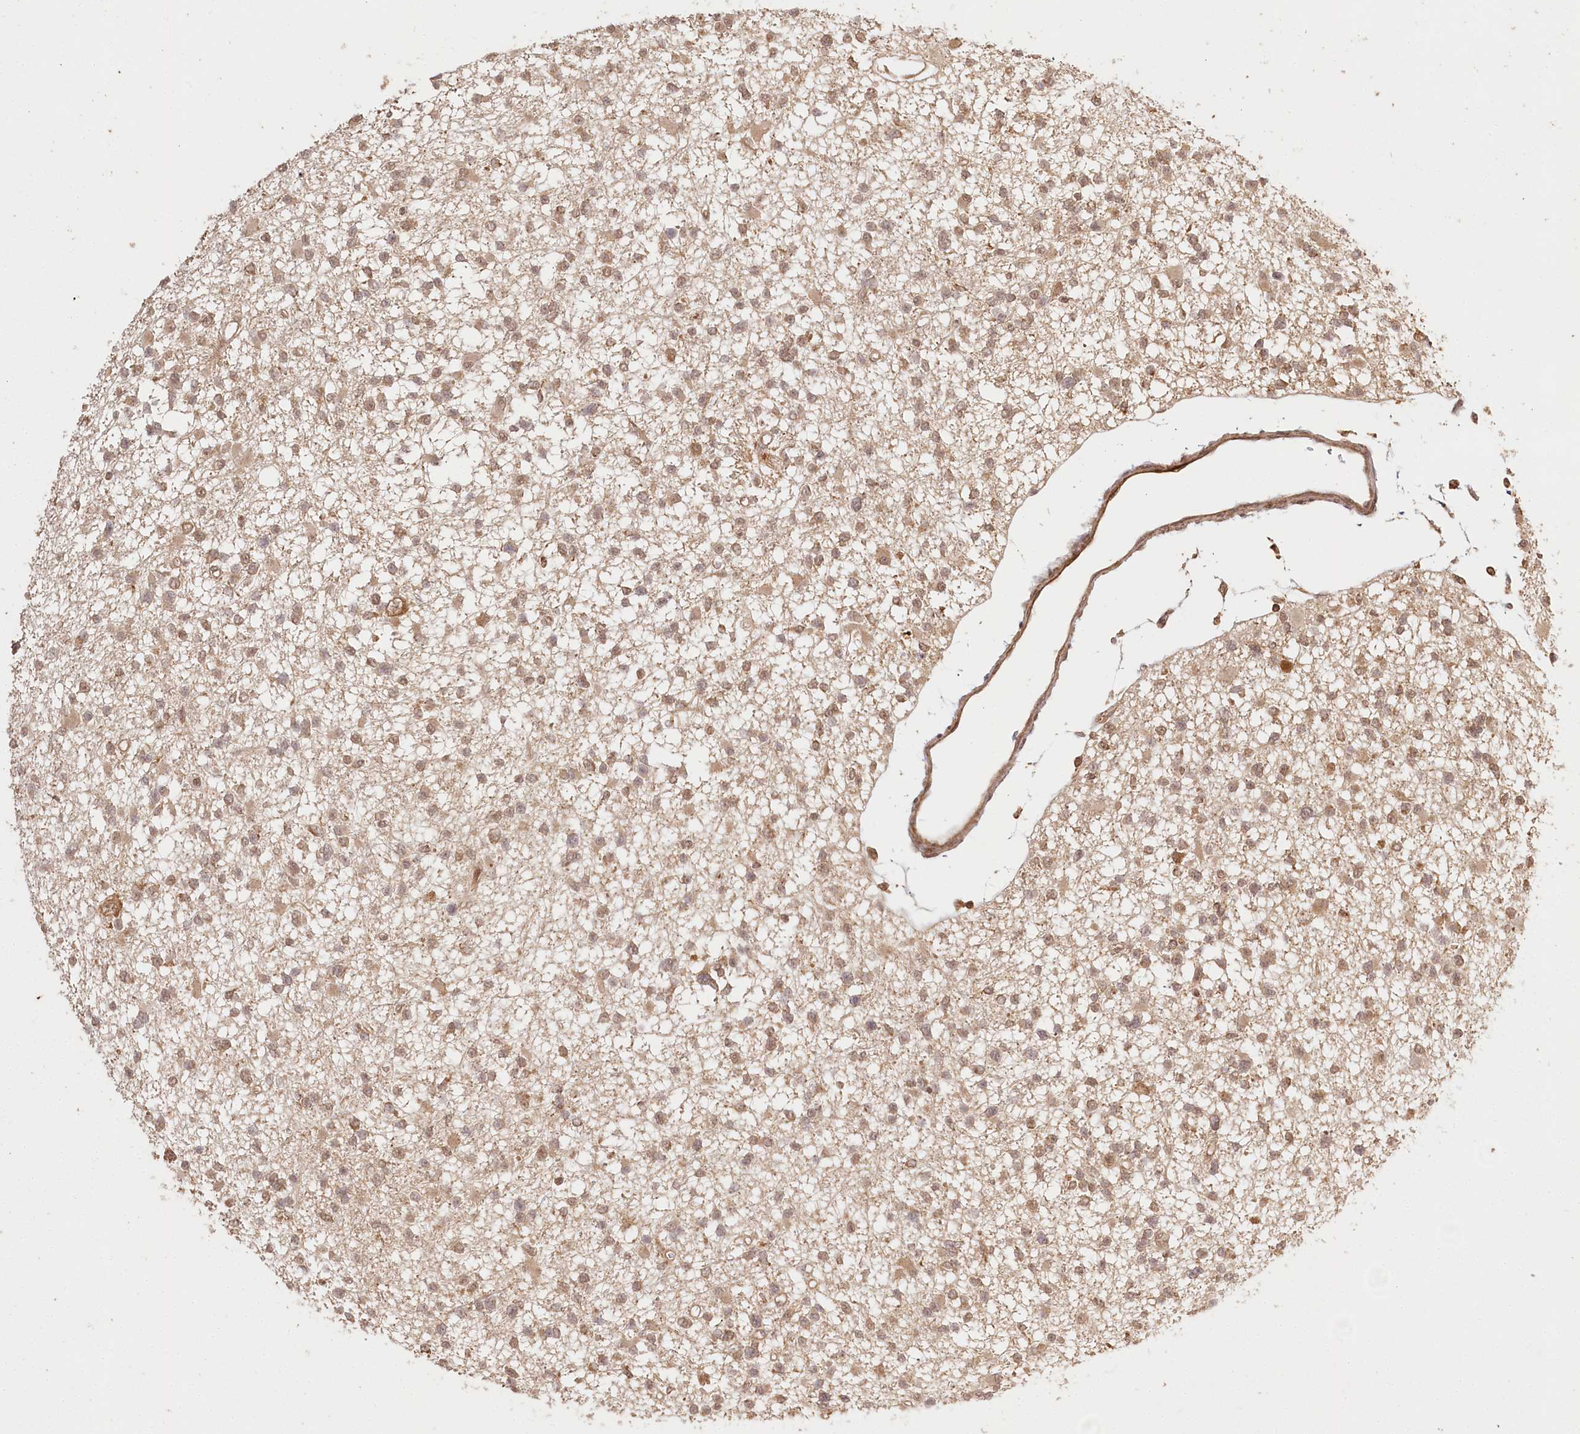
{"staining": {"intensity": "moderate", "quantity": ">75%", "location": "nuclear"}, "tissue": "glioma", "cell_type": "Tumor cells", "image_type": "cancer", "snomed": [{"axis": "morphology", "description": "Glioma, malignant, Low grade"}, {"axis": "topography", "description": "Brain"}], "caption": "A brown stain labels moderate nuclear staining of a protein in low-grade glioma (malignant) tumor cells. (IHC, brightfield microscopy, high magnification).", "gene": "ULK2", "patient": {"sex": "female", "age": 22}}